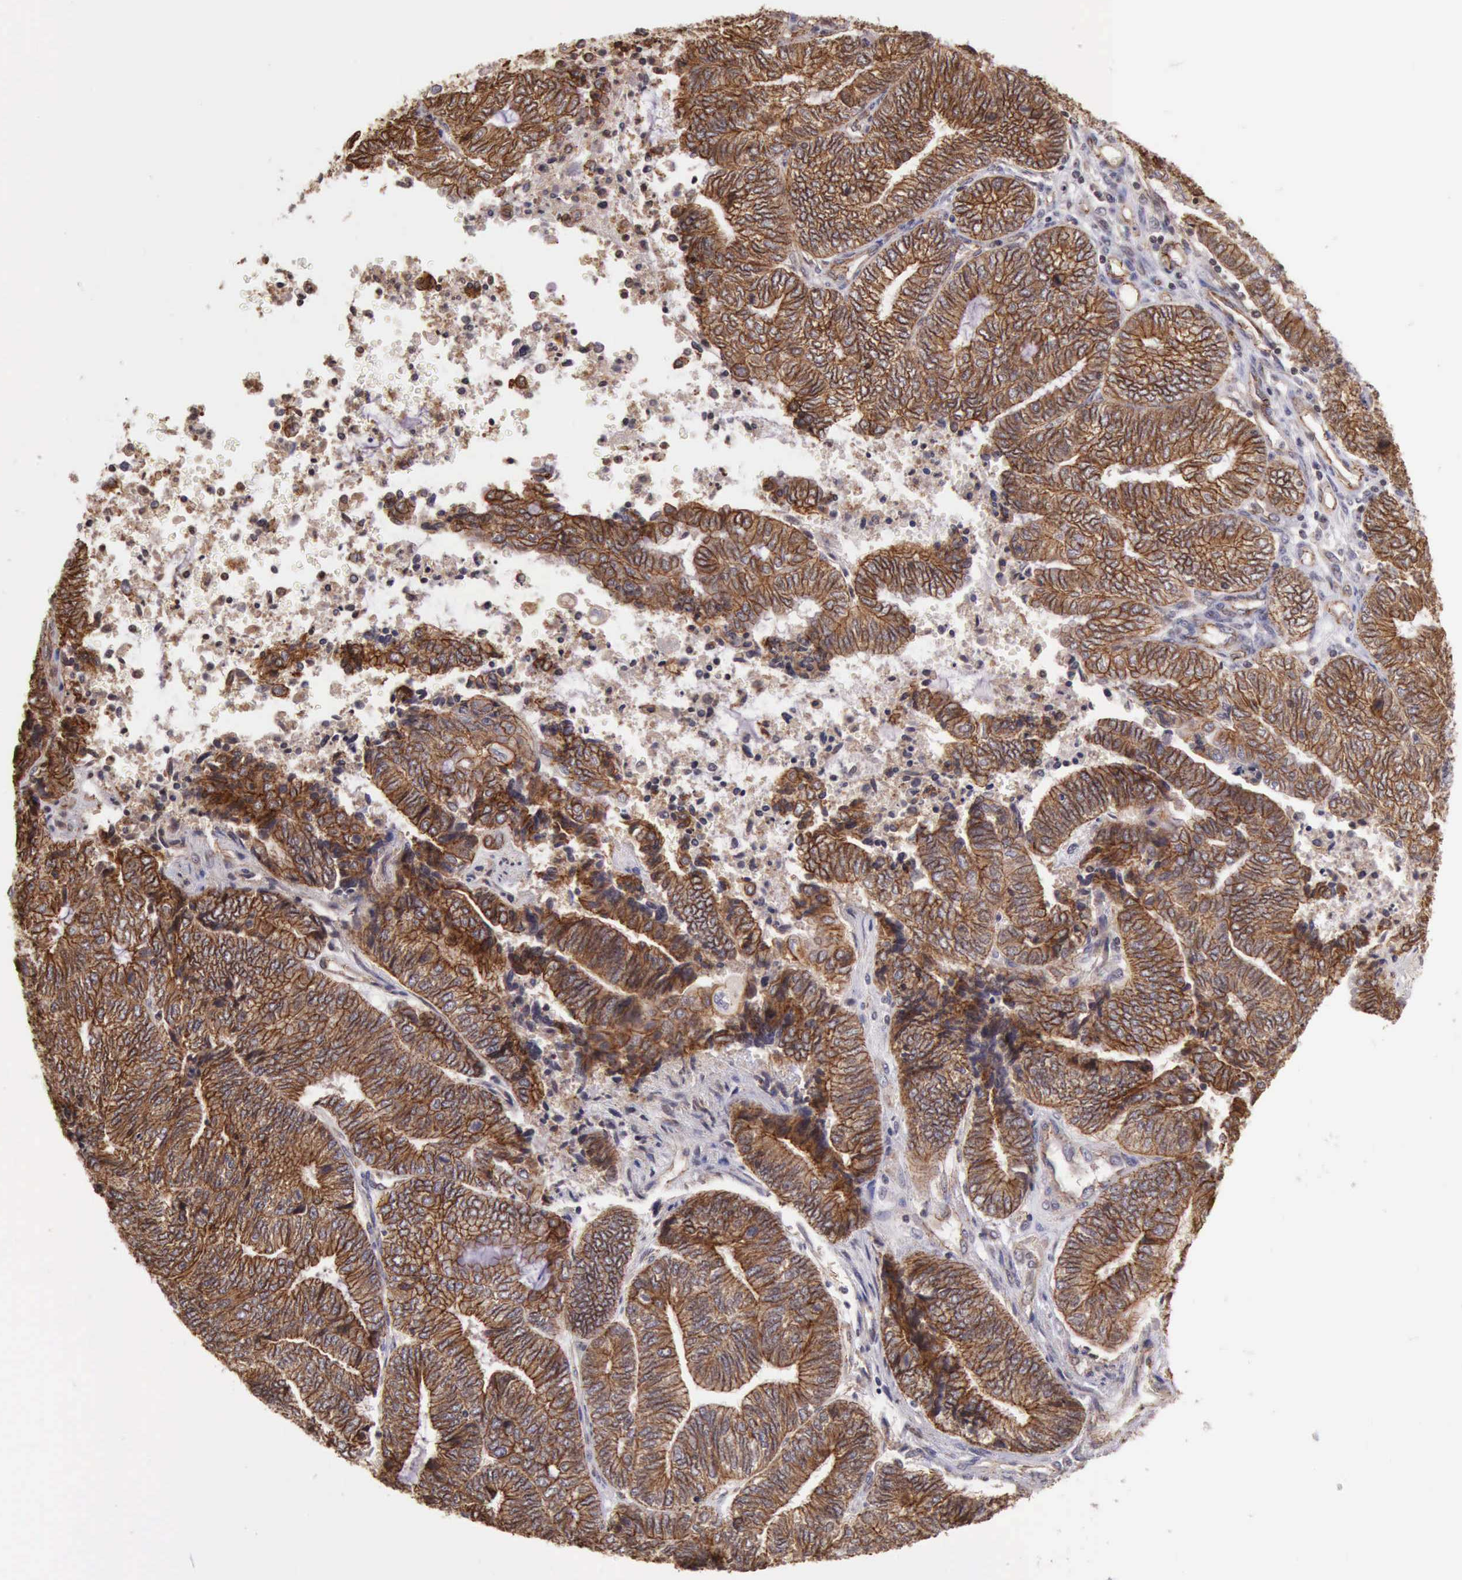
{"staining": {"intensity": "moderate", "quantity": ">75%", "location": "cytoplasmic/membranous"}, "tissue": "endometrial cancer", "cell_type": "Tumor cells", "image_type": "cancer", "snomed": [{"axis": "morphology", "description": "Adenocarcinoma, NOS"}, {"axis": "topography", "description": "Uterus"}, {"axis": "topography", "description": "Endometrium"}], "caption": "Endometrial cancer (adenocarcinoma) stained with a protein marker shows moderate staining in tumor cells.", "gene": "CTNNB1", "patient": {"sex": "female", "age": 70}}